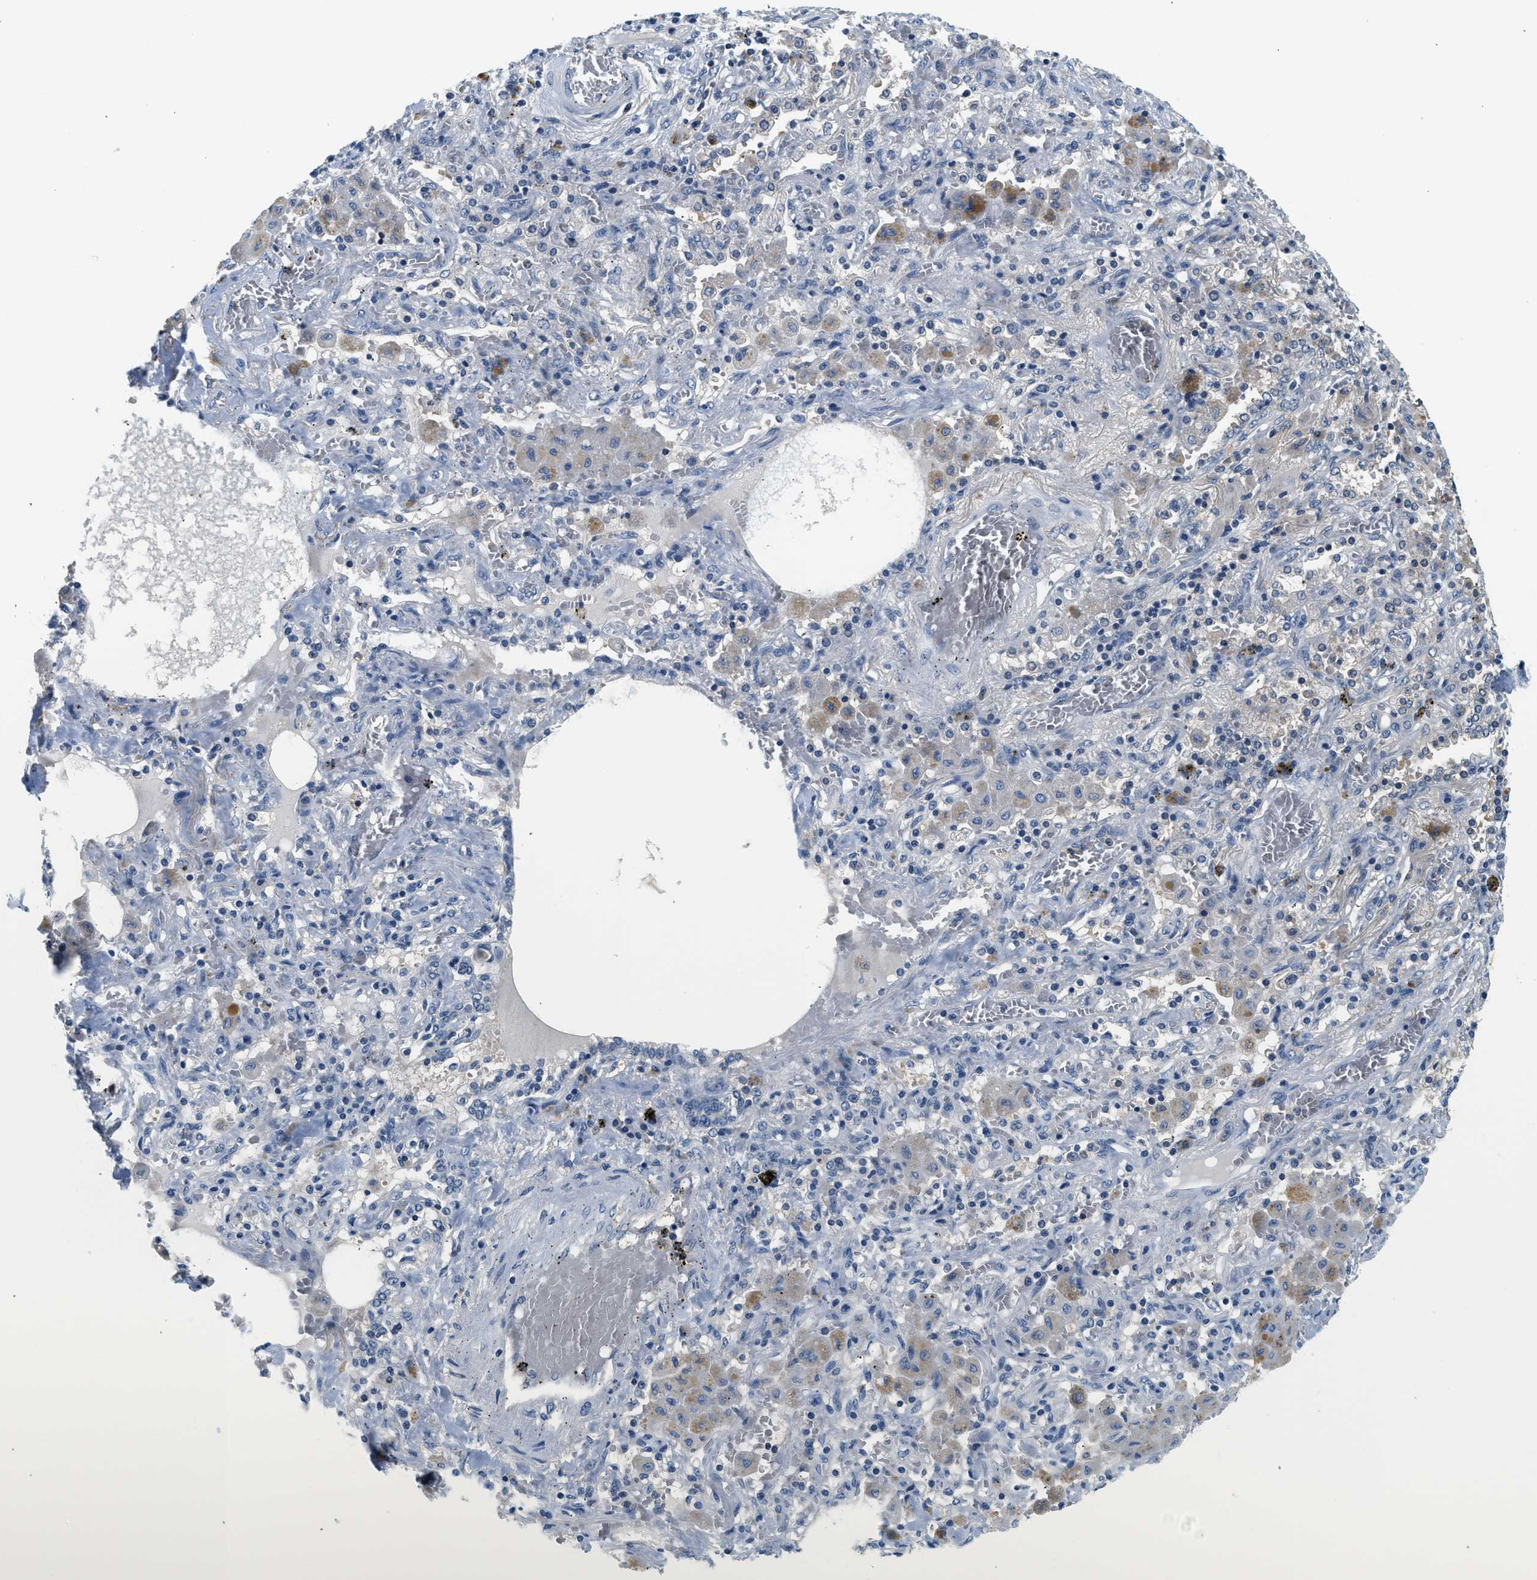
{"staining": {"intensity": "negative", "quantity": "none", "location": "none"}, "tissue": "lung cancer", "cell_type": "Tumor cells", "image_type": "cancer", "snomed": [{"axis": "morphology", "description": "Squamous cell carcinoma, NOS"}, {"axis": "topography", "description": "Lung"}], "caption": "A micrograph of squamous cell carcinoma (lung) stained for a protein displays no brown staining in tumor cells.", "gene": "SLC35E1", "patient": {"sex": "female", "age": 47}}